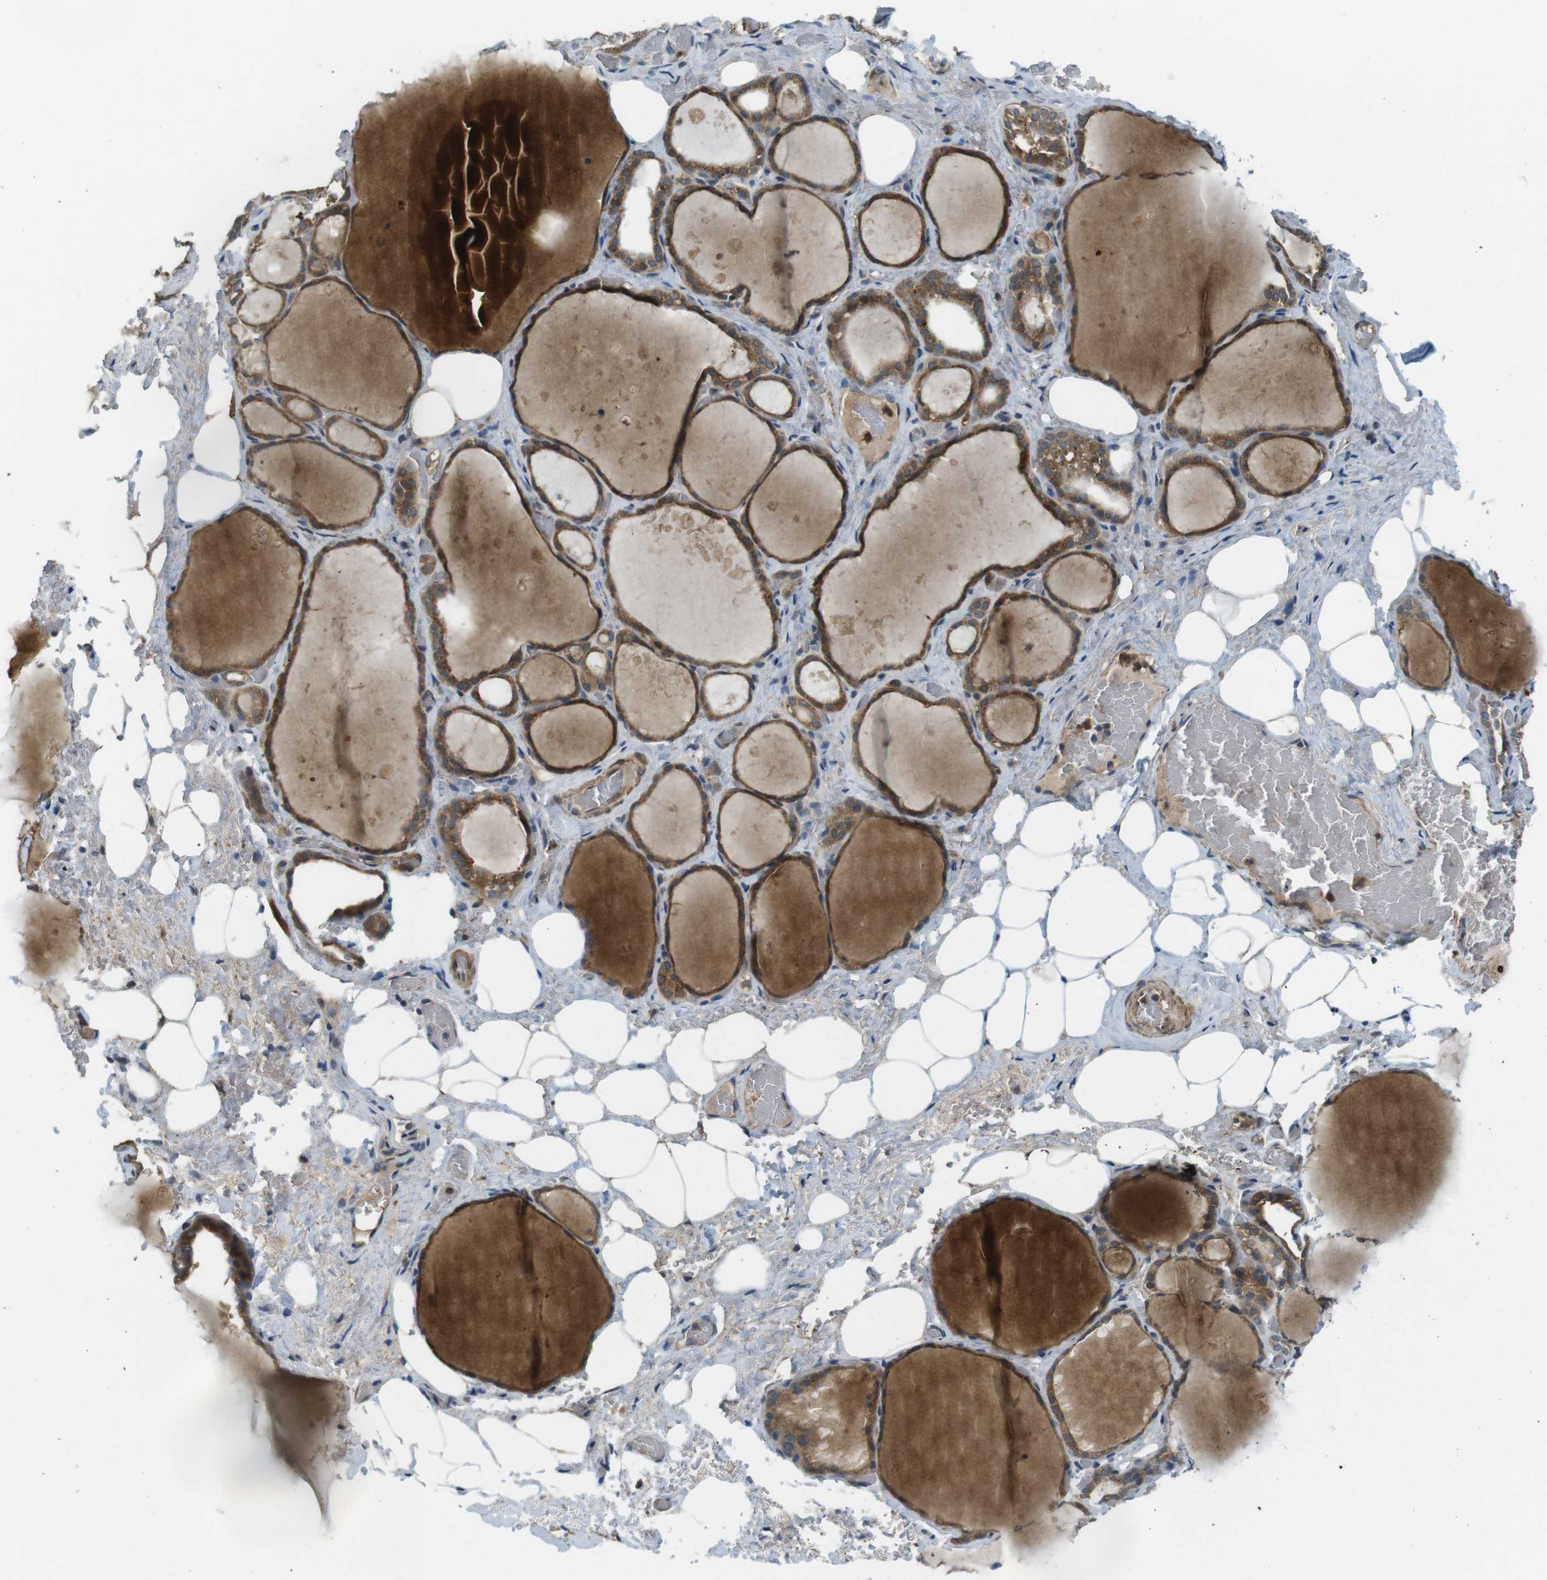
{"staining": {"intensity": "moderate", "quantity": ">75%", "location": "cytoplasmic/membranous"}, "tissue": "thyroid gland", "cell_type": "Glandular cells", "image_type": "normal", "snomed": [{"axis": "morphology", "description": "Normal tissue, NOS"}, {"axis": "topography", "description": "Thyroid gland"}], "caption": "Moderate cytoplasmic/membranous protein expression is present in about >75% of glandular cells in thyroid gland.", "gene": "LRRC3B", "patient": {"sex": "male", "age": 61}}